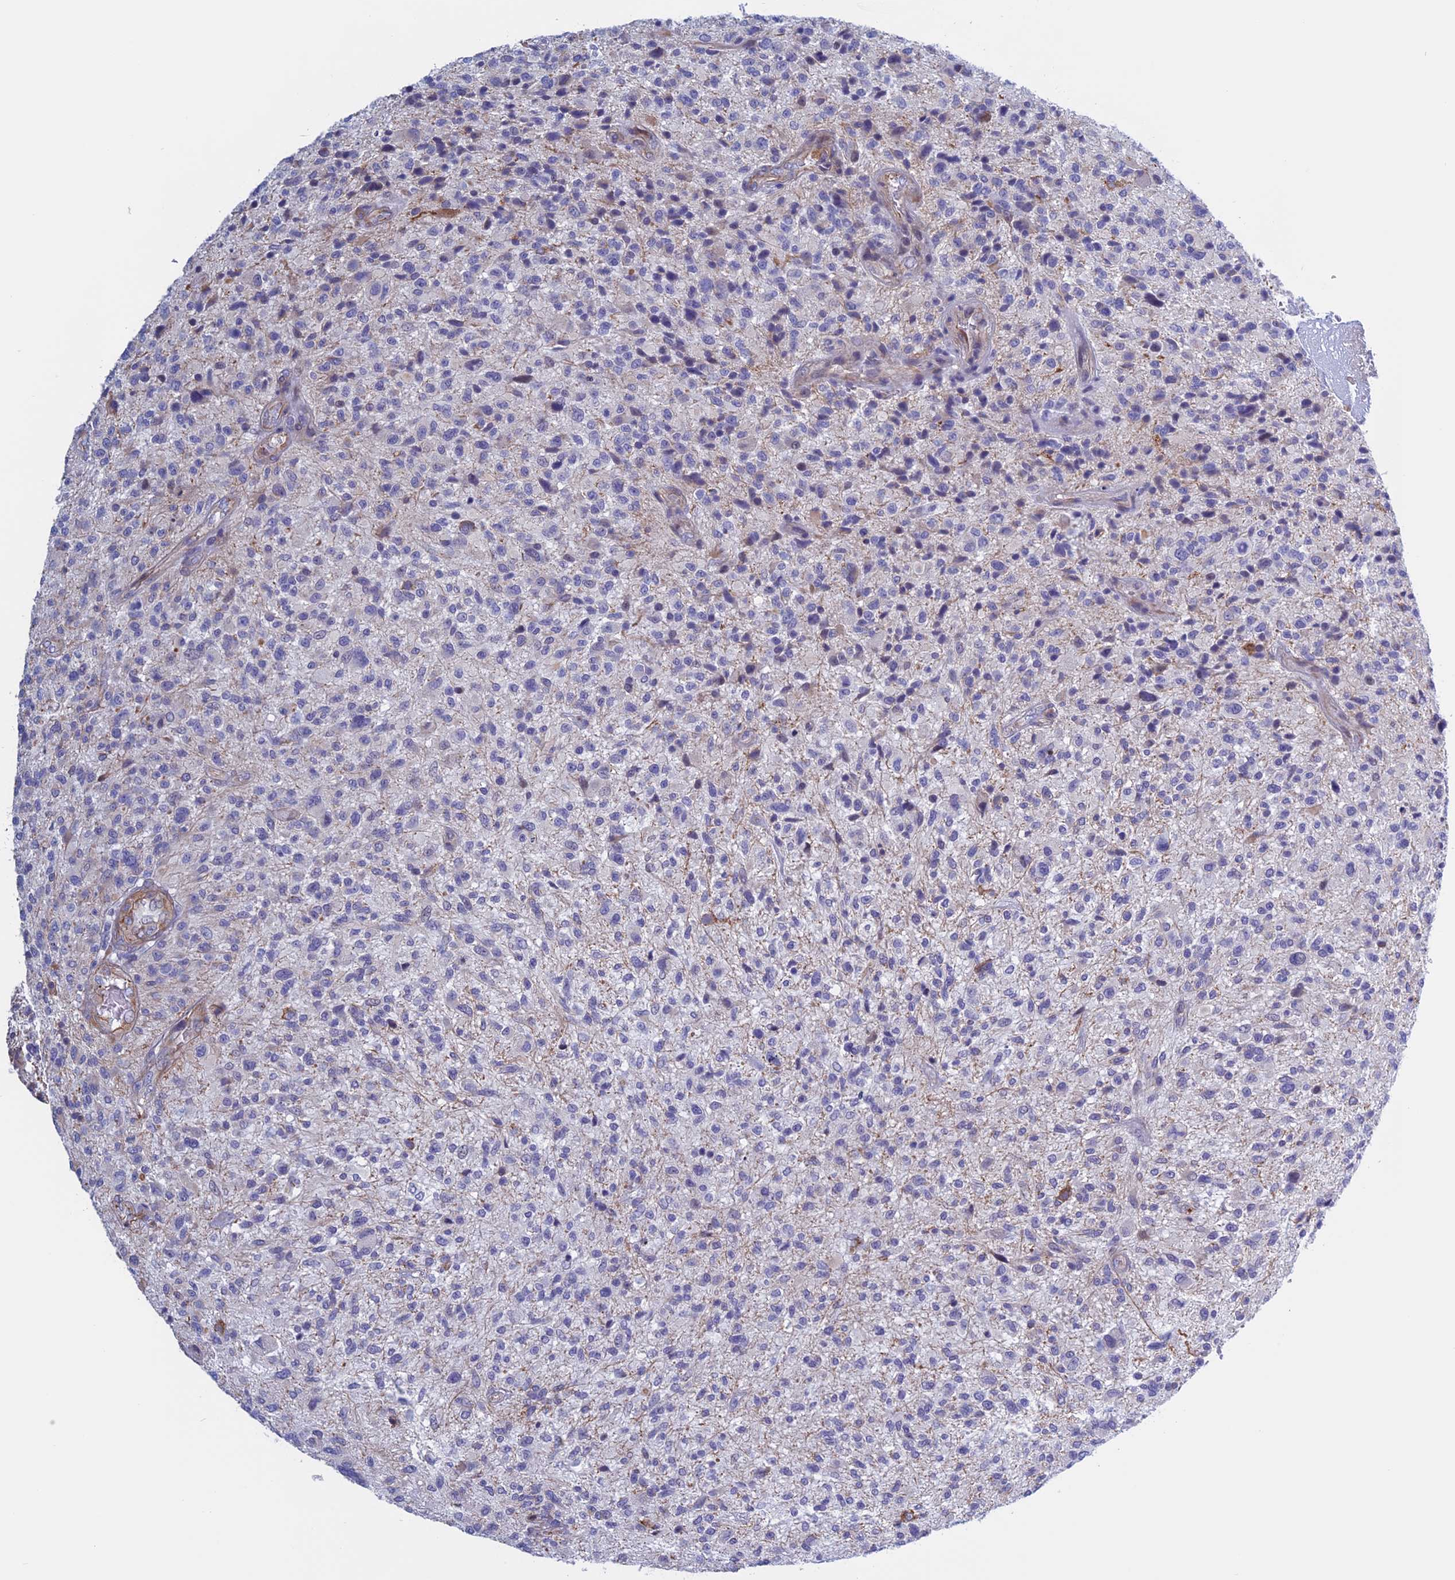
{"staining": {"intensity": "negative", "quantity": "none", "location": "none"}, "tissue": "glioma", "cell_type": "Tumor cells", "image_type": "cancer", "snomed": [{"axis": "morphology", "description": "Glioma, malignant, High grade"}, {"axis": "topography", "description": "Brain"}], "caption": "Histopathology image shows no significant protein positivity in tumor cells of malignant high-grade glioma. The staining is performed using DAB (3,3'-diaminobenzidine) brown chromogen with nuclei counter-stained in using hematoxylin.", "gene": "BCL2L10", "patient": {"sex": "male", "age": 47}}